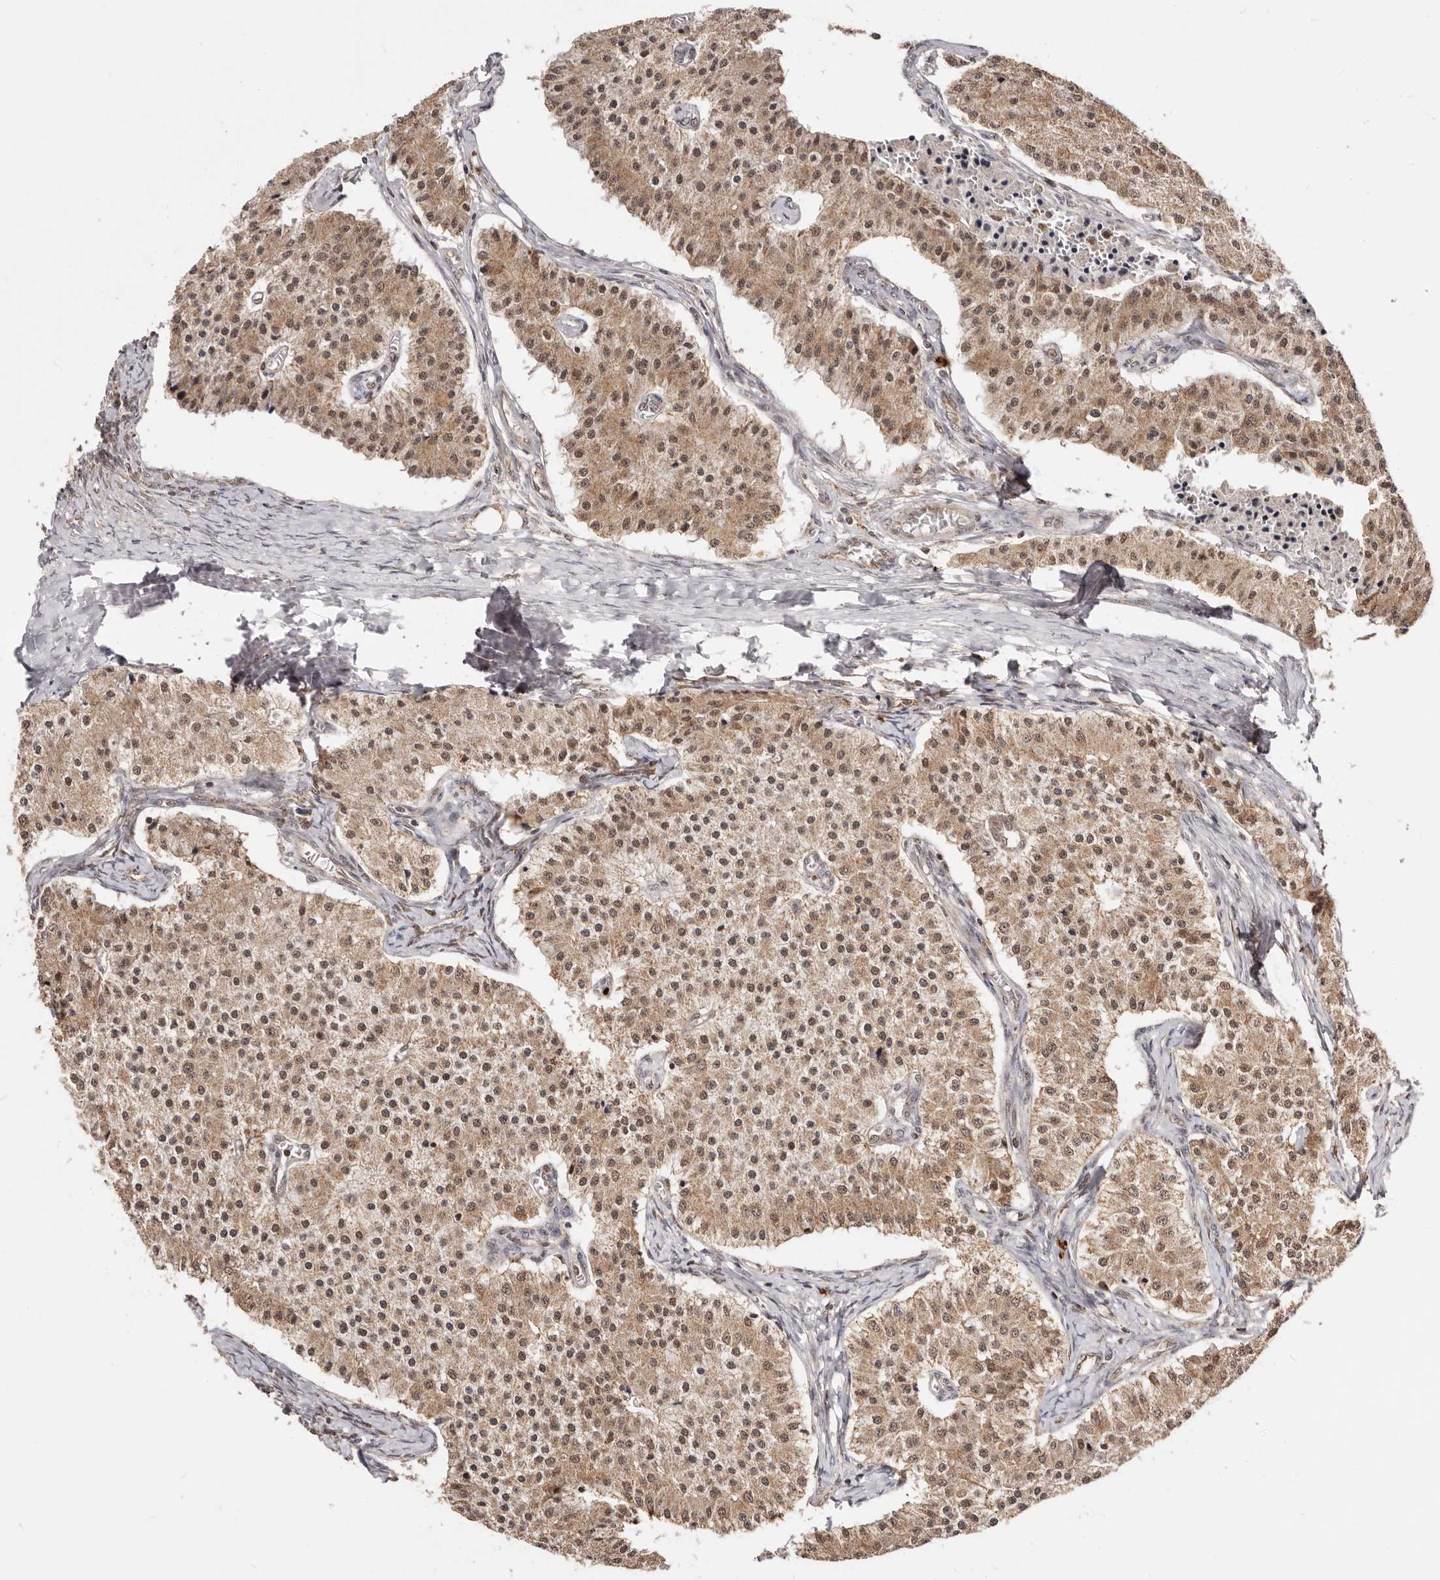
{"staining": {"intensity": "moderate", "quantity": ">75%", "location": "cytoplasmic/membranous"}, "tissue": "carcinoid", "cell_type": "Tumor cells", "image_type": "cancer", "snomed": [{"axis": "morphology", "description": "Carcinoid, malignant, NOS"}, {"axis": "topography", "description": "Colon"}], "caption": "DAB immunohistochemical staining of human malignant carcinoid shows moderate cytoplasmic/membranous protein staining in approximately >75% of tumor cells. (DAB (3,3'-diaminobenzidine) IHC with brightfield microscopy, high magnification).", "gene": "SEC14L1", "patient": {"sex": "female", "age": 52}}